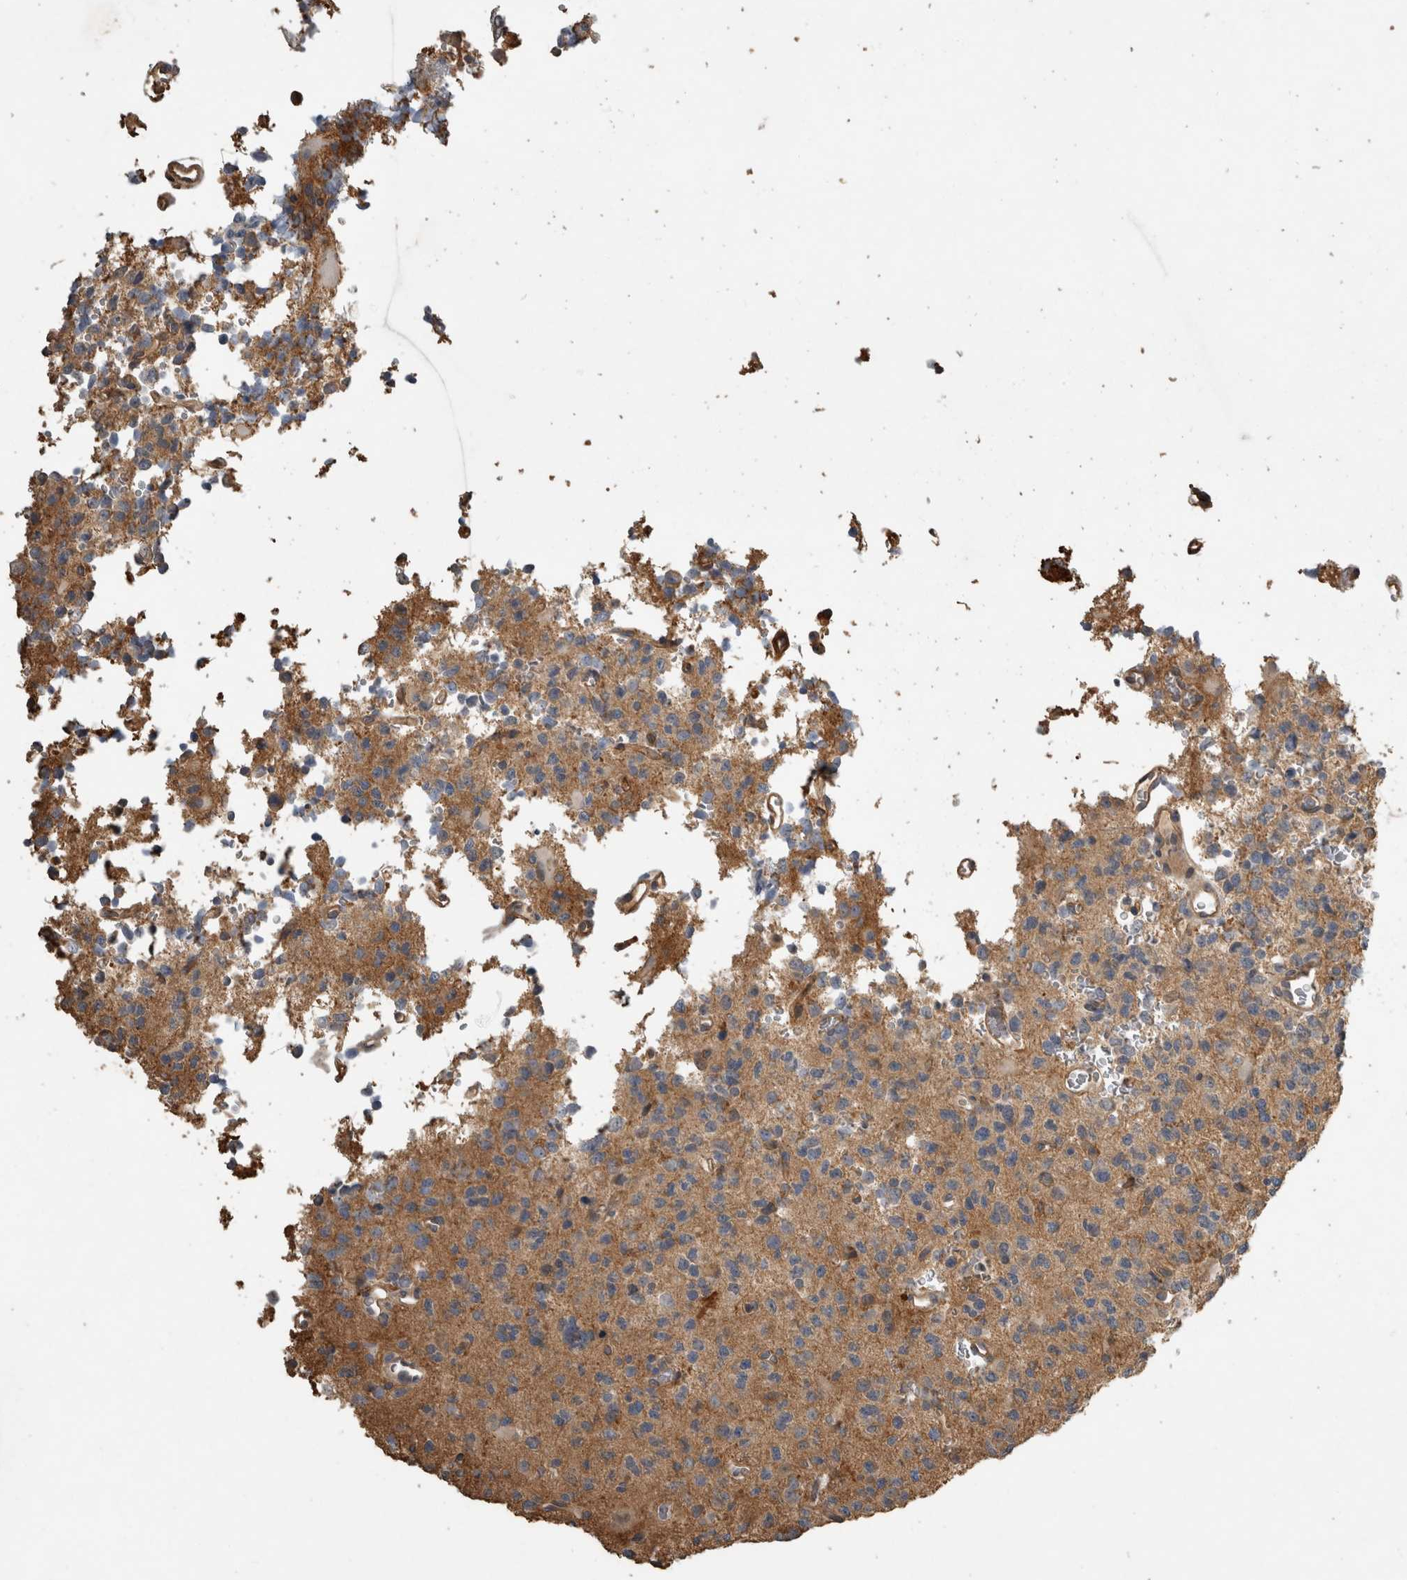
{"staining": {"intensity": "negative", "quantity": "none", "location": "none"}, "tissue": "glioma", "cell_type": "Tumor cells", "image_type": "cancer", "snomed": [{"axis": "morphology", "description": "Glioma, malignant, High grade"}, {"axis": "topography", "description": "Brain"}], "caption": "This photomicrograph is of malignant glioma (high-grade) stained with immunohistochemistry to label a protein in brown with the nuclei are counter-stained blue. There is no expression in tumor cells.", "gene": "RHPN1", "patient": {"sex": "female", "age": 62}}